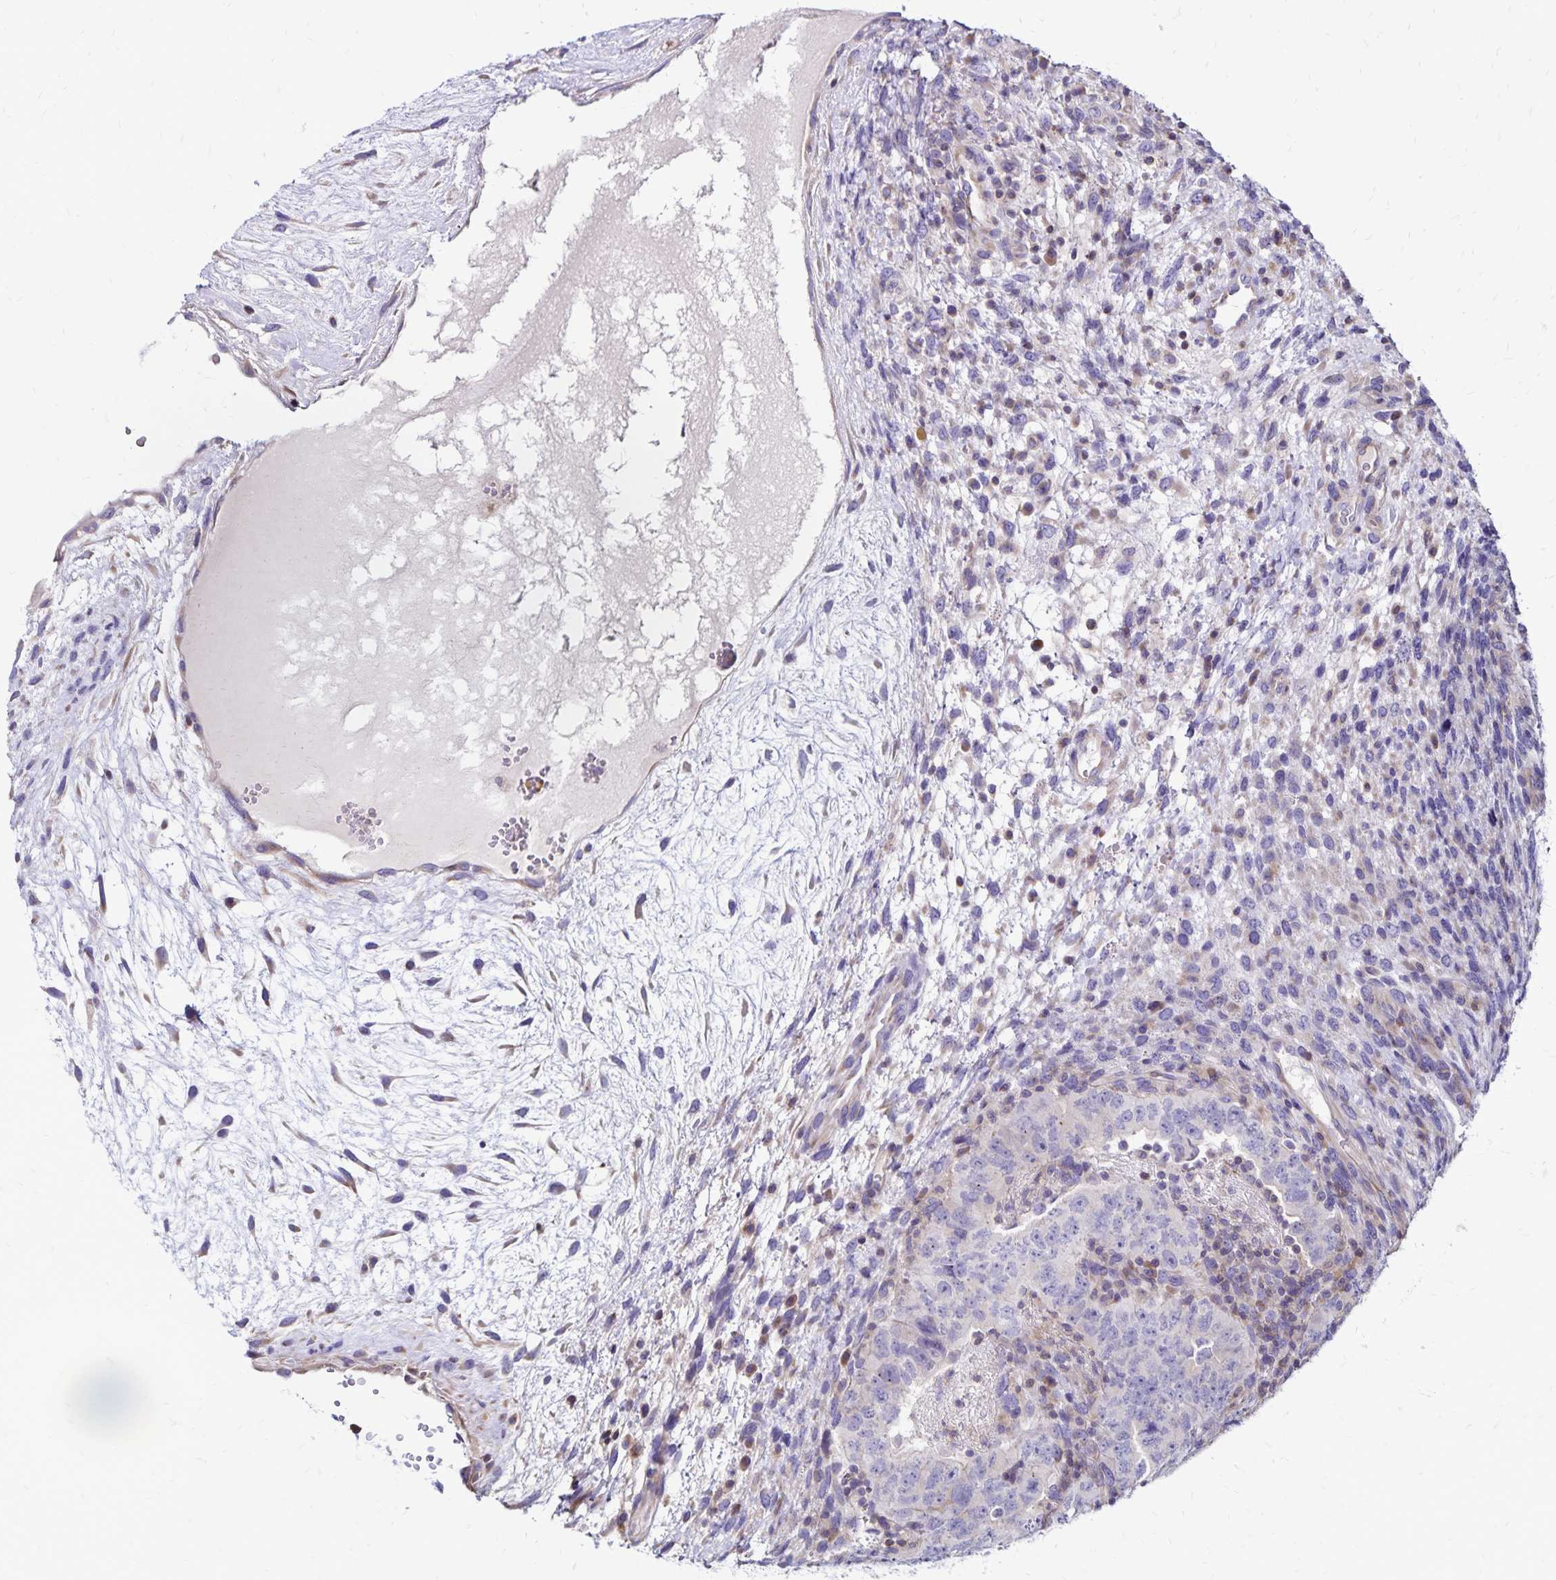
{"staining": {"intensity": "negative", "quantity": "none", "location": "none"}, "tissue": "testis cancer", "cell_type": "Tumor cells", "image_type": "cancer", "snomed": [{"axis": "morphology", "description": "Carcinoma, Embryonal, NOS"}, {"axis": "topography", "description": "Testis"}], "caption": "There is no significant expression in tumor cells of embryonal carcinoma (testis).", "gene": "NAGPA", "patient": {"sex": "male", "age": 24}}